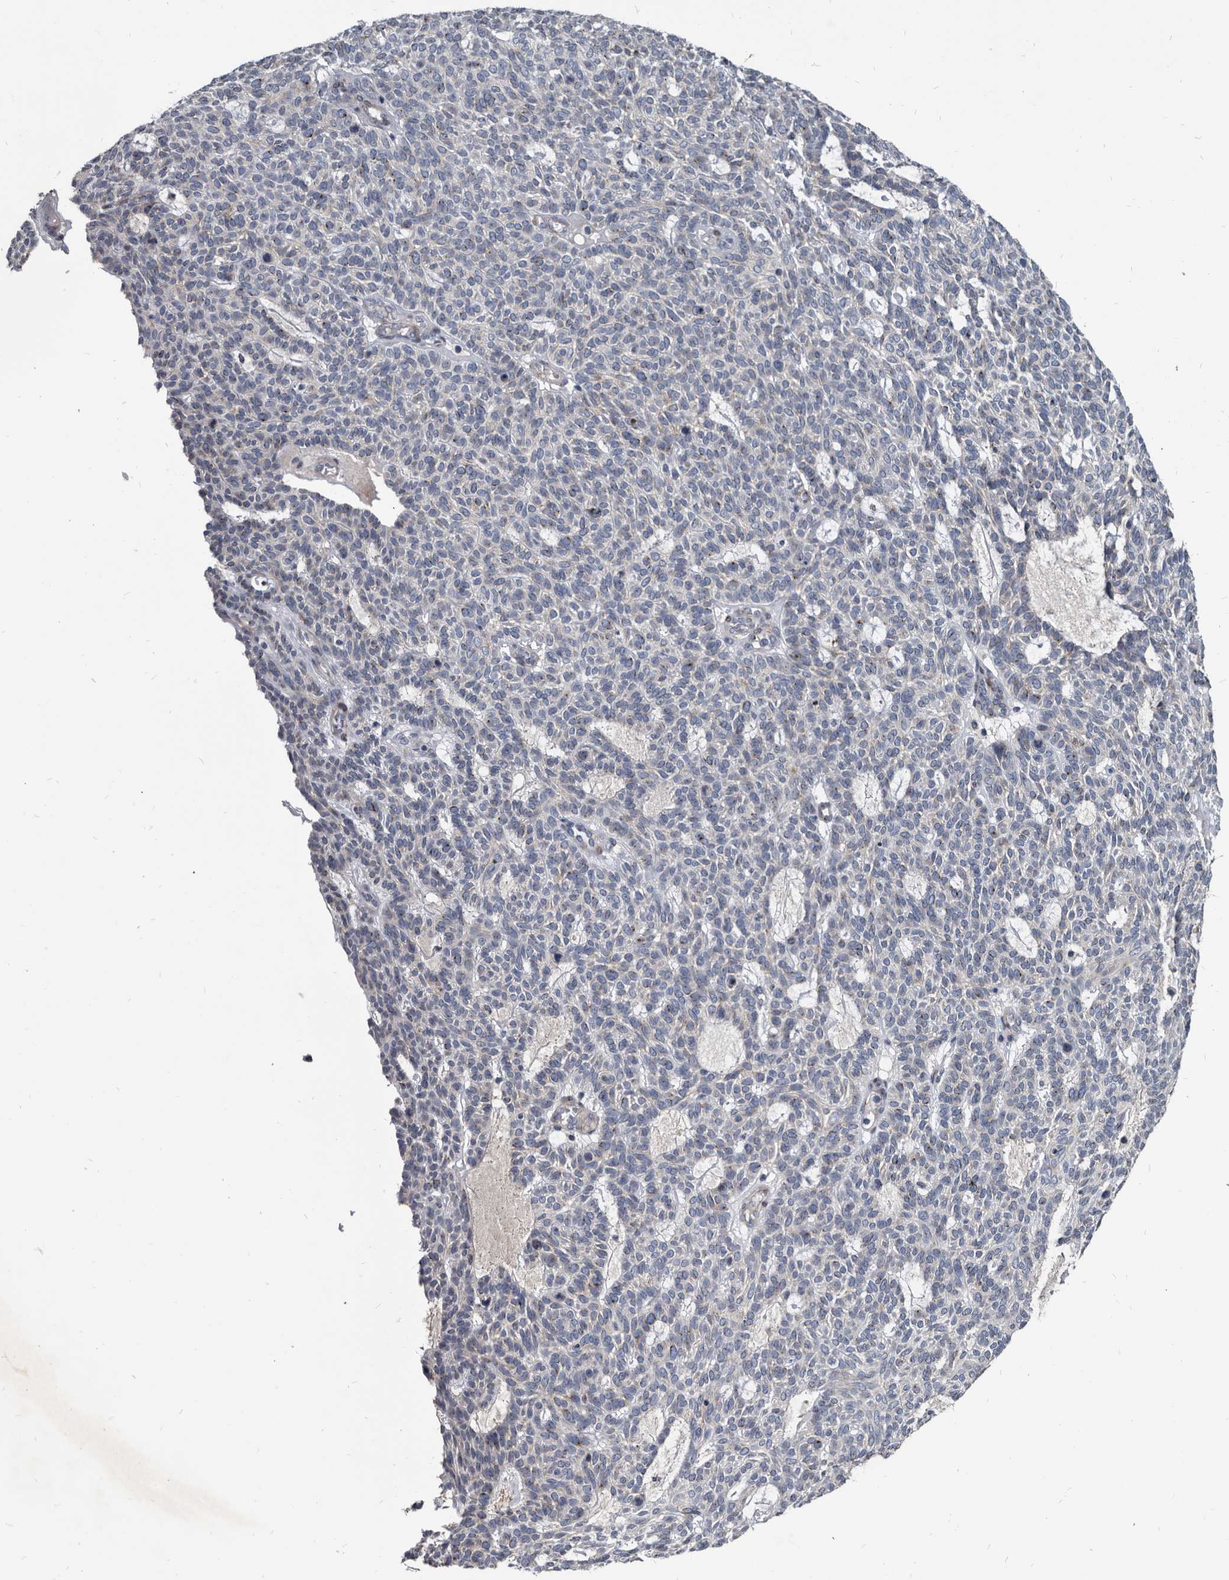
{"staining": {"intensity": "moderate", "quantity": "<25%", "location": "cytoplasmic/membranous"}, "tissue": "skin cancer", "cell_type": "Tumor cells", "image_type": "cancer", "snomed": [{"axis": "morphology", "description": "Squamous cell carcinoma, NOS"}, {"axis": "topography", "description": "Skin"}], "caption": "Moderate cytoplasmic/membranous staining for a protein is appreciated in approximately <25% of tumor cells of skin cancer using IHC.", "gene": "PRSS8", "patient": {"sex": "female", "age": 90}}